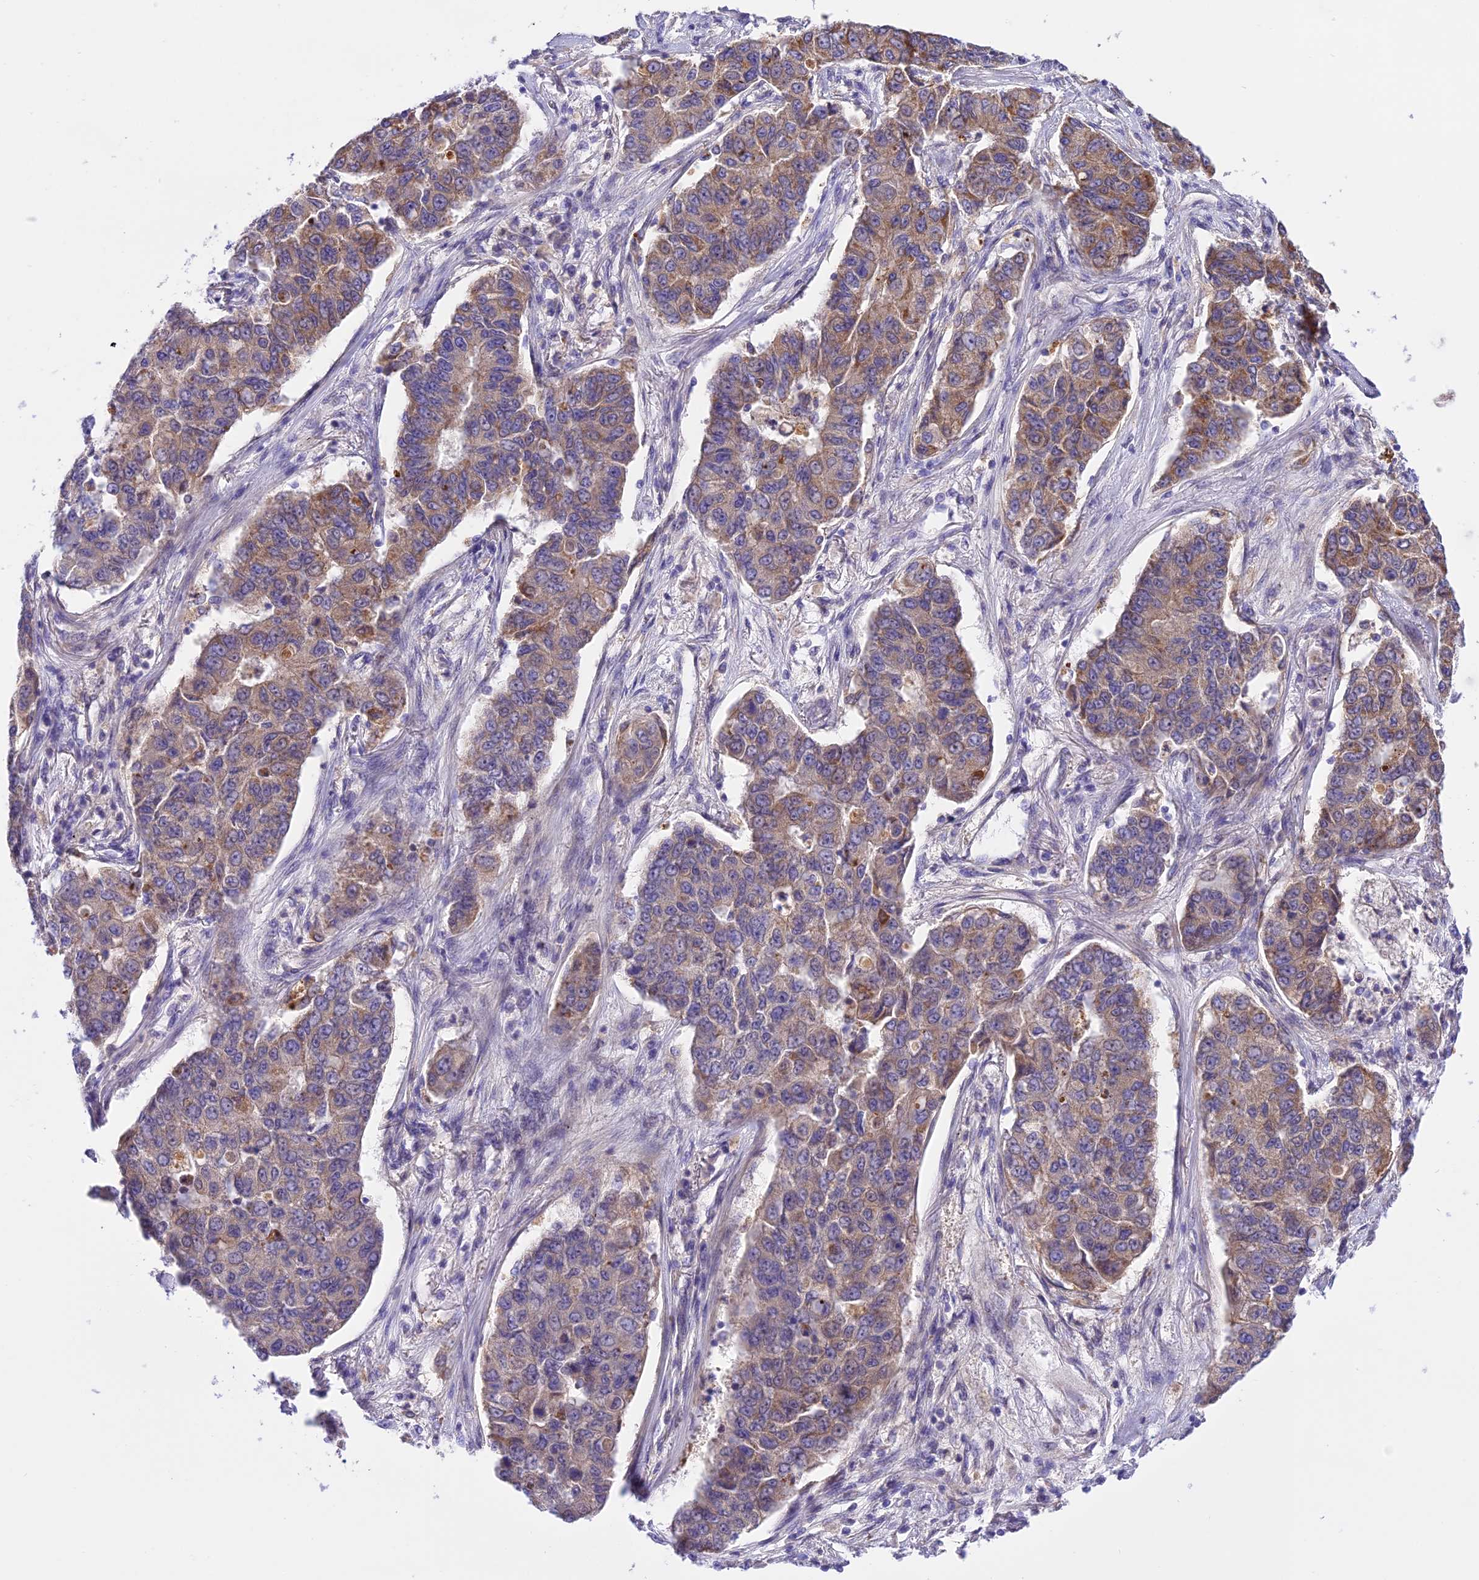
{"staining": {"intensity": "moderate", "quantity": "25%-75%", "location": "cytoplasmic/membranous"}, "tissue": "lung cancer", "cell_type": "Tumor cells", "image_type": "cancer", "snomed": [{"axis": "morphology", "description": "Squamous cell carcinoma, NOS"}, {"axis": "topography", "description": "Lung"}], "caption": "Immunohistochemistry of human lung cancer (squamous cell carcinoma) exhibits medium levels of moderate cytoplasmic/membranous positivity in about 25%-75% of tumor cells. (DAB IHC, brown staining for protein, blue staining for nuclei).", "gene": "TRIM43B", "patient": {"sex": "male", "age": 74}}